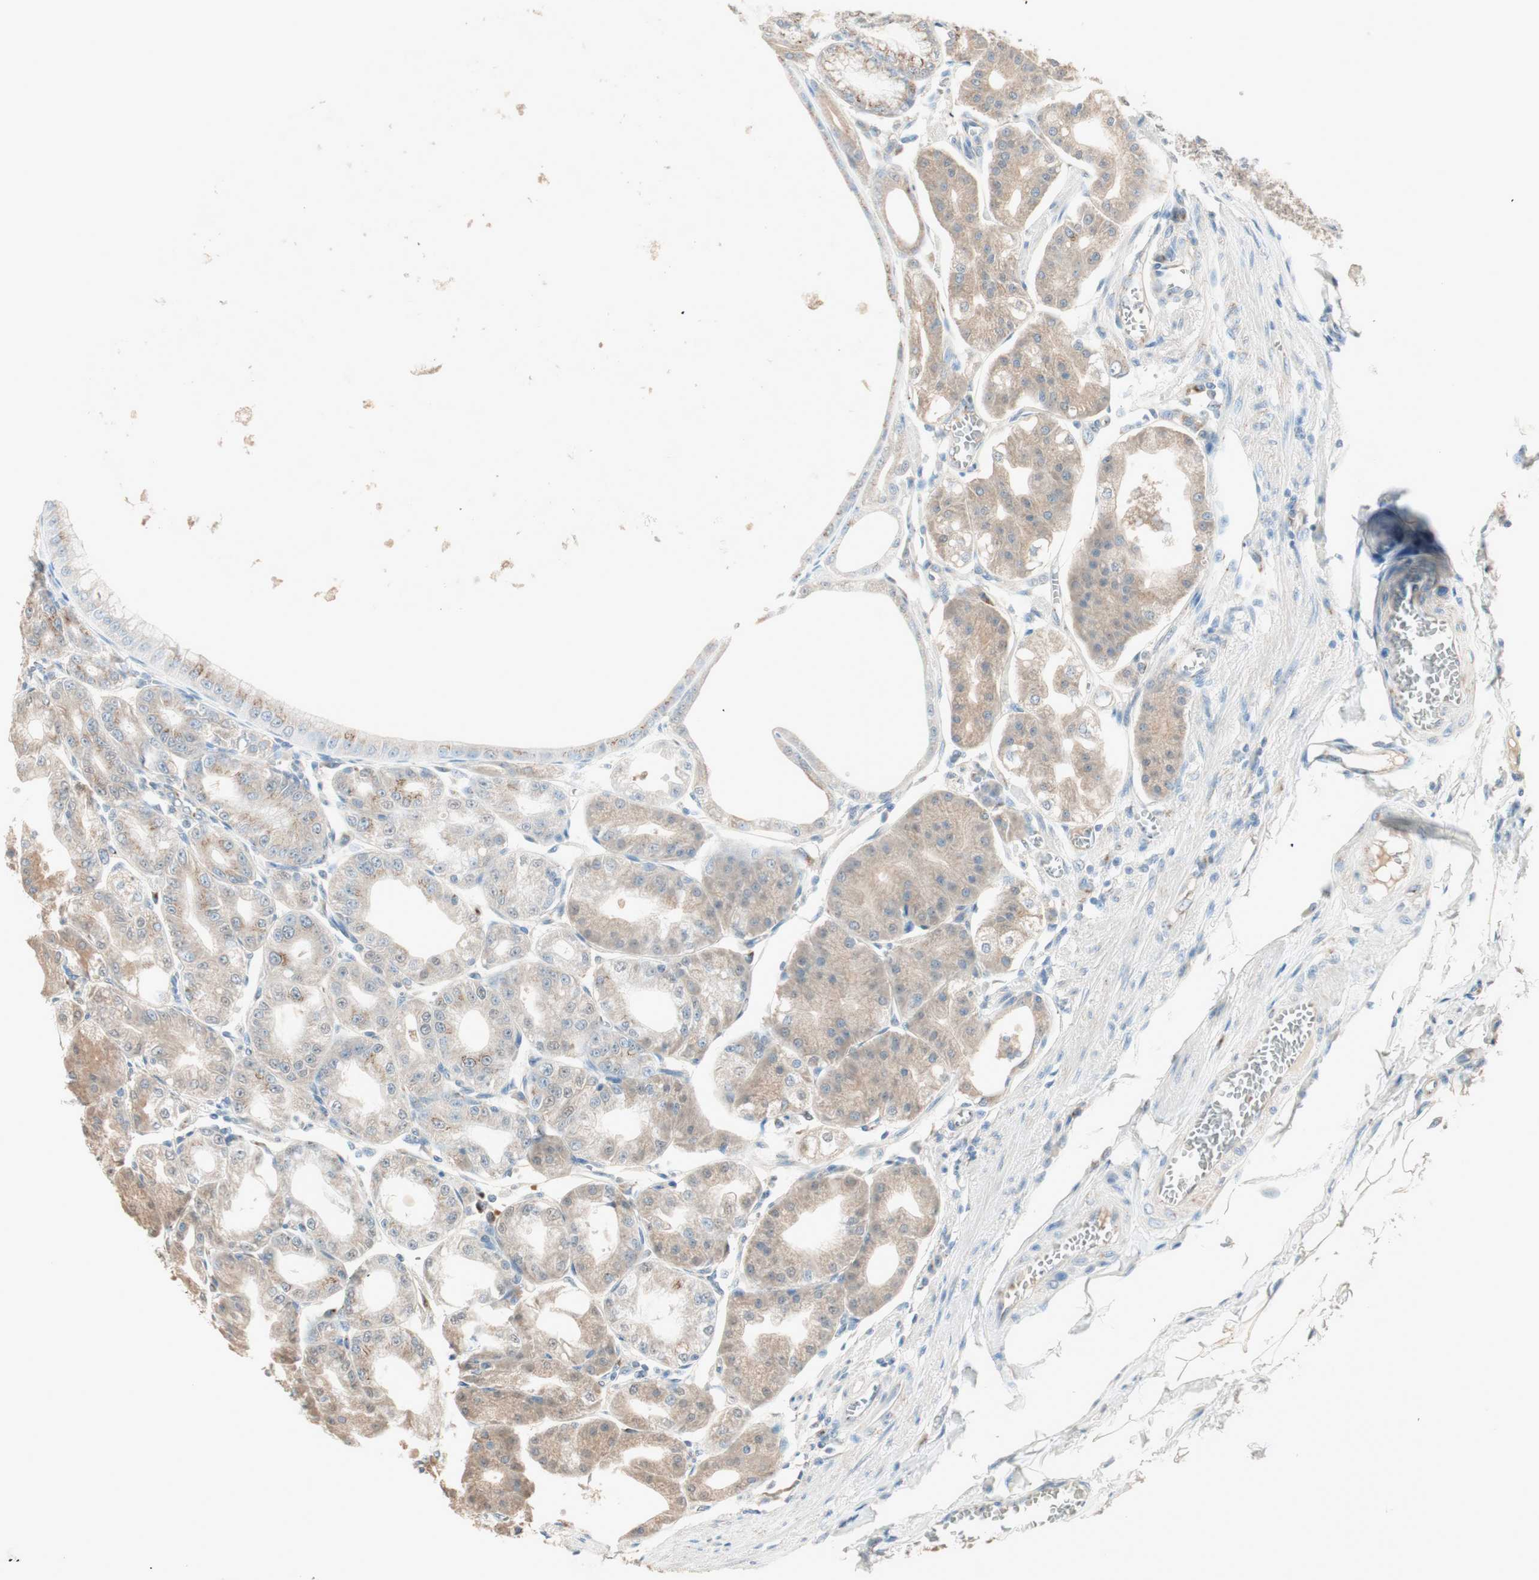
{"staining": {"intensity": "moderate", "quantity": "25%-75%", "location": "cytoplasmic/membranous"}, "tissue": "stomach", "cell_type": "Glandular cells", "image_type": "normal", "snomed": [{"axis": "morphology", "description": "Normal tissue, NOS"}, {"axis": "topography", "description": "Stomach, lower"}], "caption": "Glandular cells display medium levels of moderate cytoplasmic/membranous staining in approximately 25%-75% of cells in unremarkable stomach.", "gene": "SEC16A", "patient": {"sex": "male", "age": 71}}